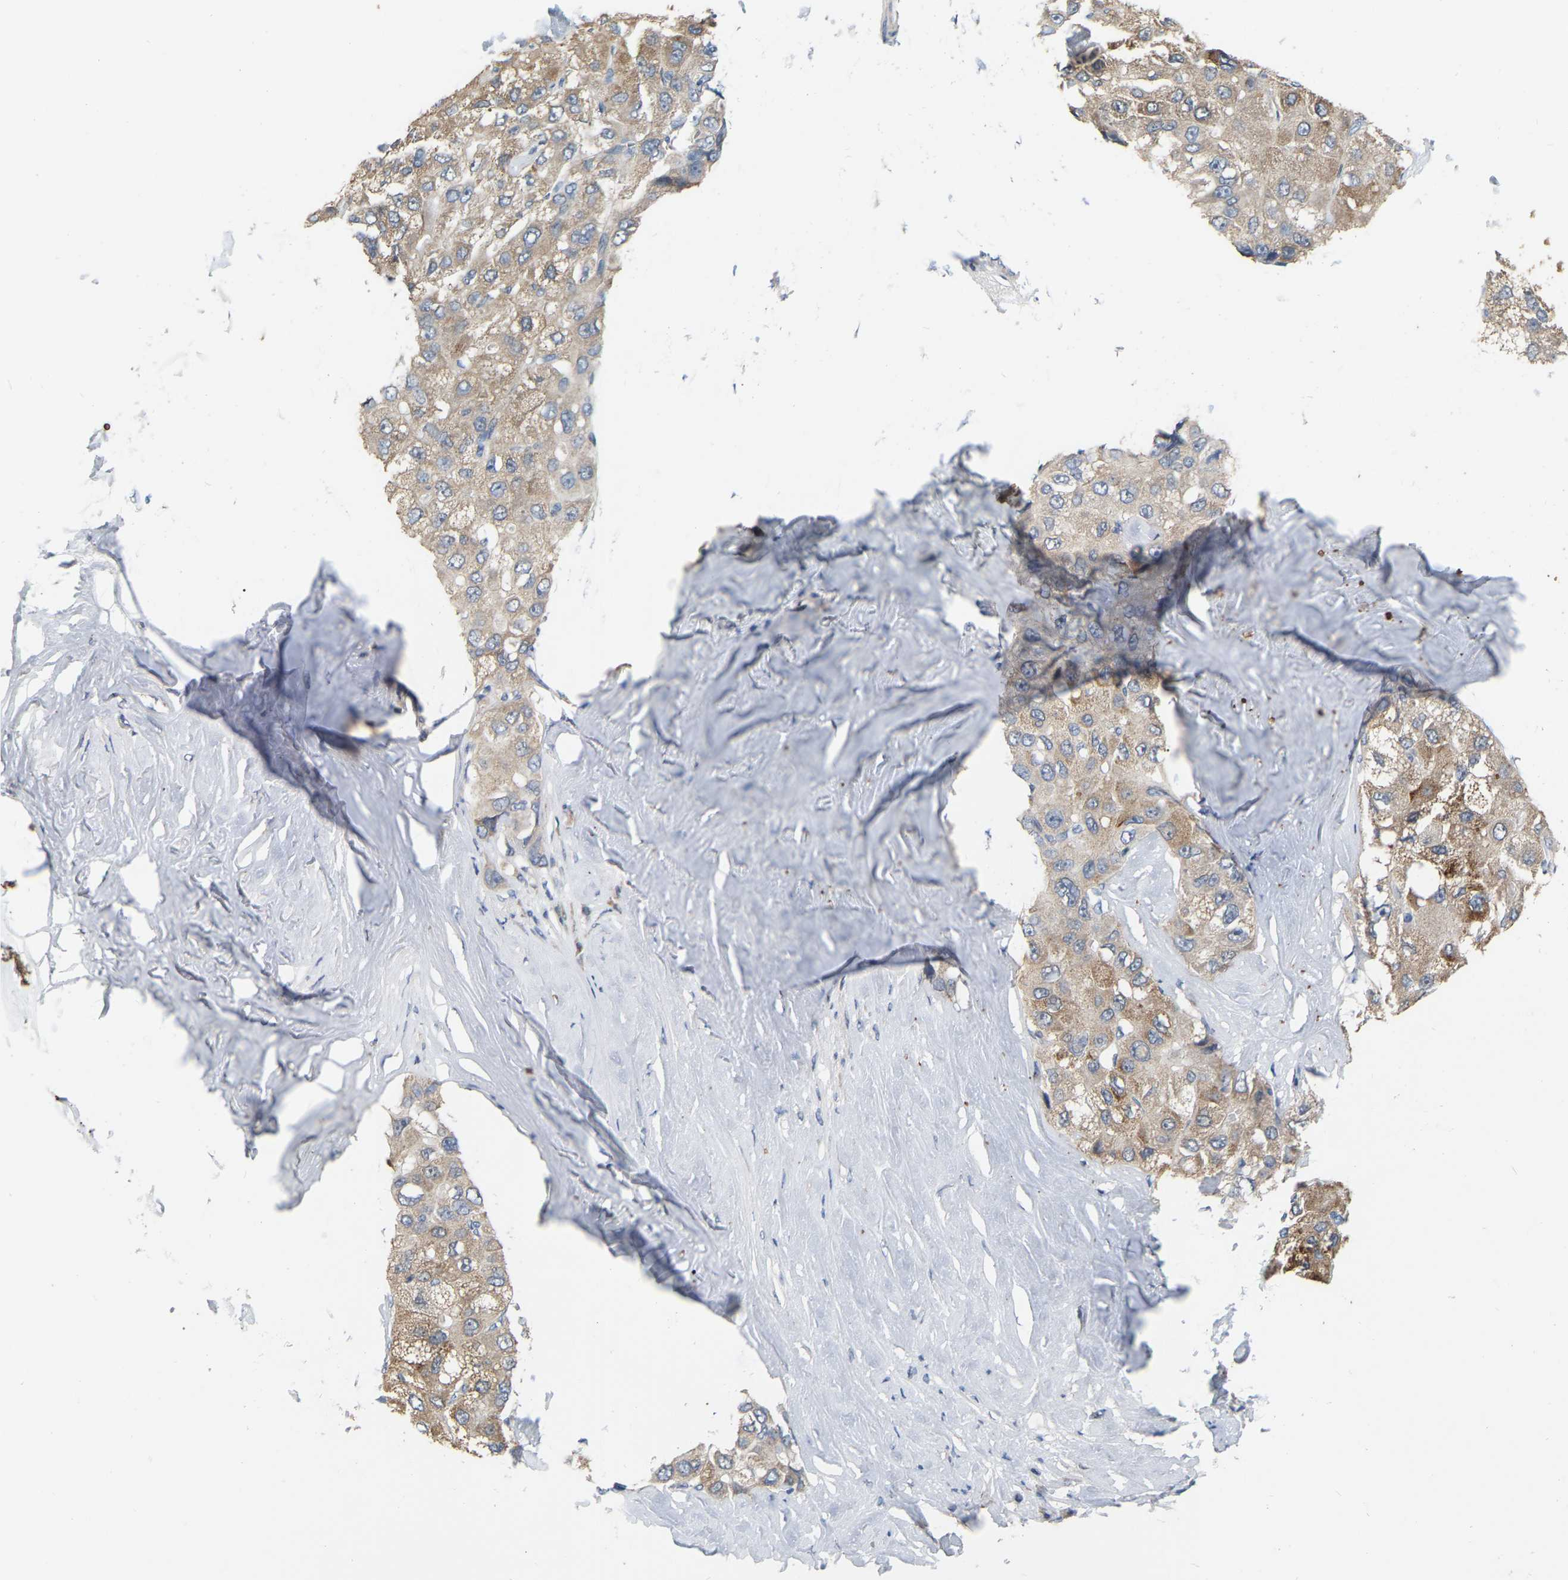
{"staining": {"intensity": "moderate", "quantity": ">75%", "location": "cytoplasmic/membranous"}, "tissue": "liver cancer", "cell_type": "Tumor cells", "image_type": "cancer", "snomed": [{"axis": "morphology", "description": "Carcinoma, Hepatocellular, NOS"}, {"axis": "topography", "description": "Liver"}], "caption": "Protein expression analysis of human liver cancer (hepatocellular carcinoma) reveals moderate cytoplasmic/membranous expression in approximately >75% of tumor cells.", "gene": "SSH1", "patient": {"sex": "male", "age": 80}}